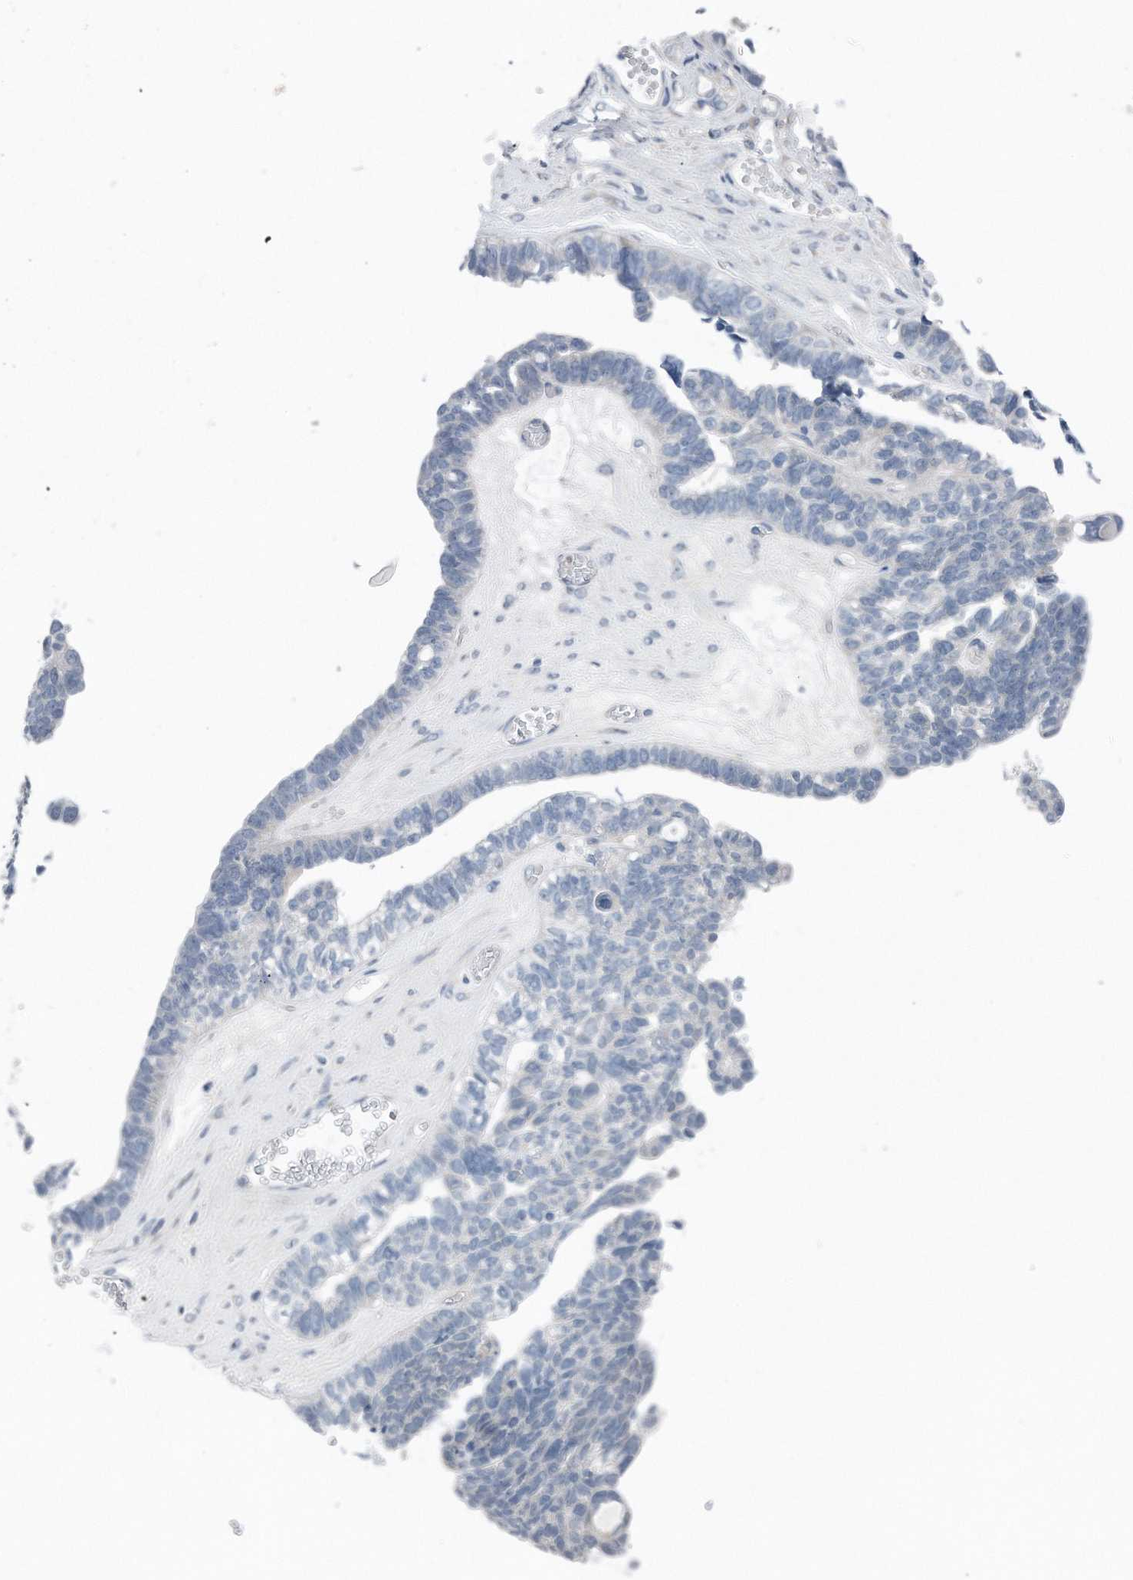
{"staining": {"intensity": "negative", "quantity": "none", "location": "none"}, "tissue": "ovarian cancer", "cell_type": "Tumor cells", "image_type": "cancer", "snomed": [{"axis": "morphology", "description": "Cystadenocarcinoma, serous, NOS"}, {"axis": "topography", "description": "Ovary"}], "caption": "This is an IHC photomicrograph of ovarian cancer. There is no positivity in tumor cells.", "gene": "YRDC", "patient": {"sex": "female", "age": 79}}